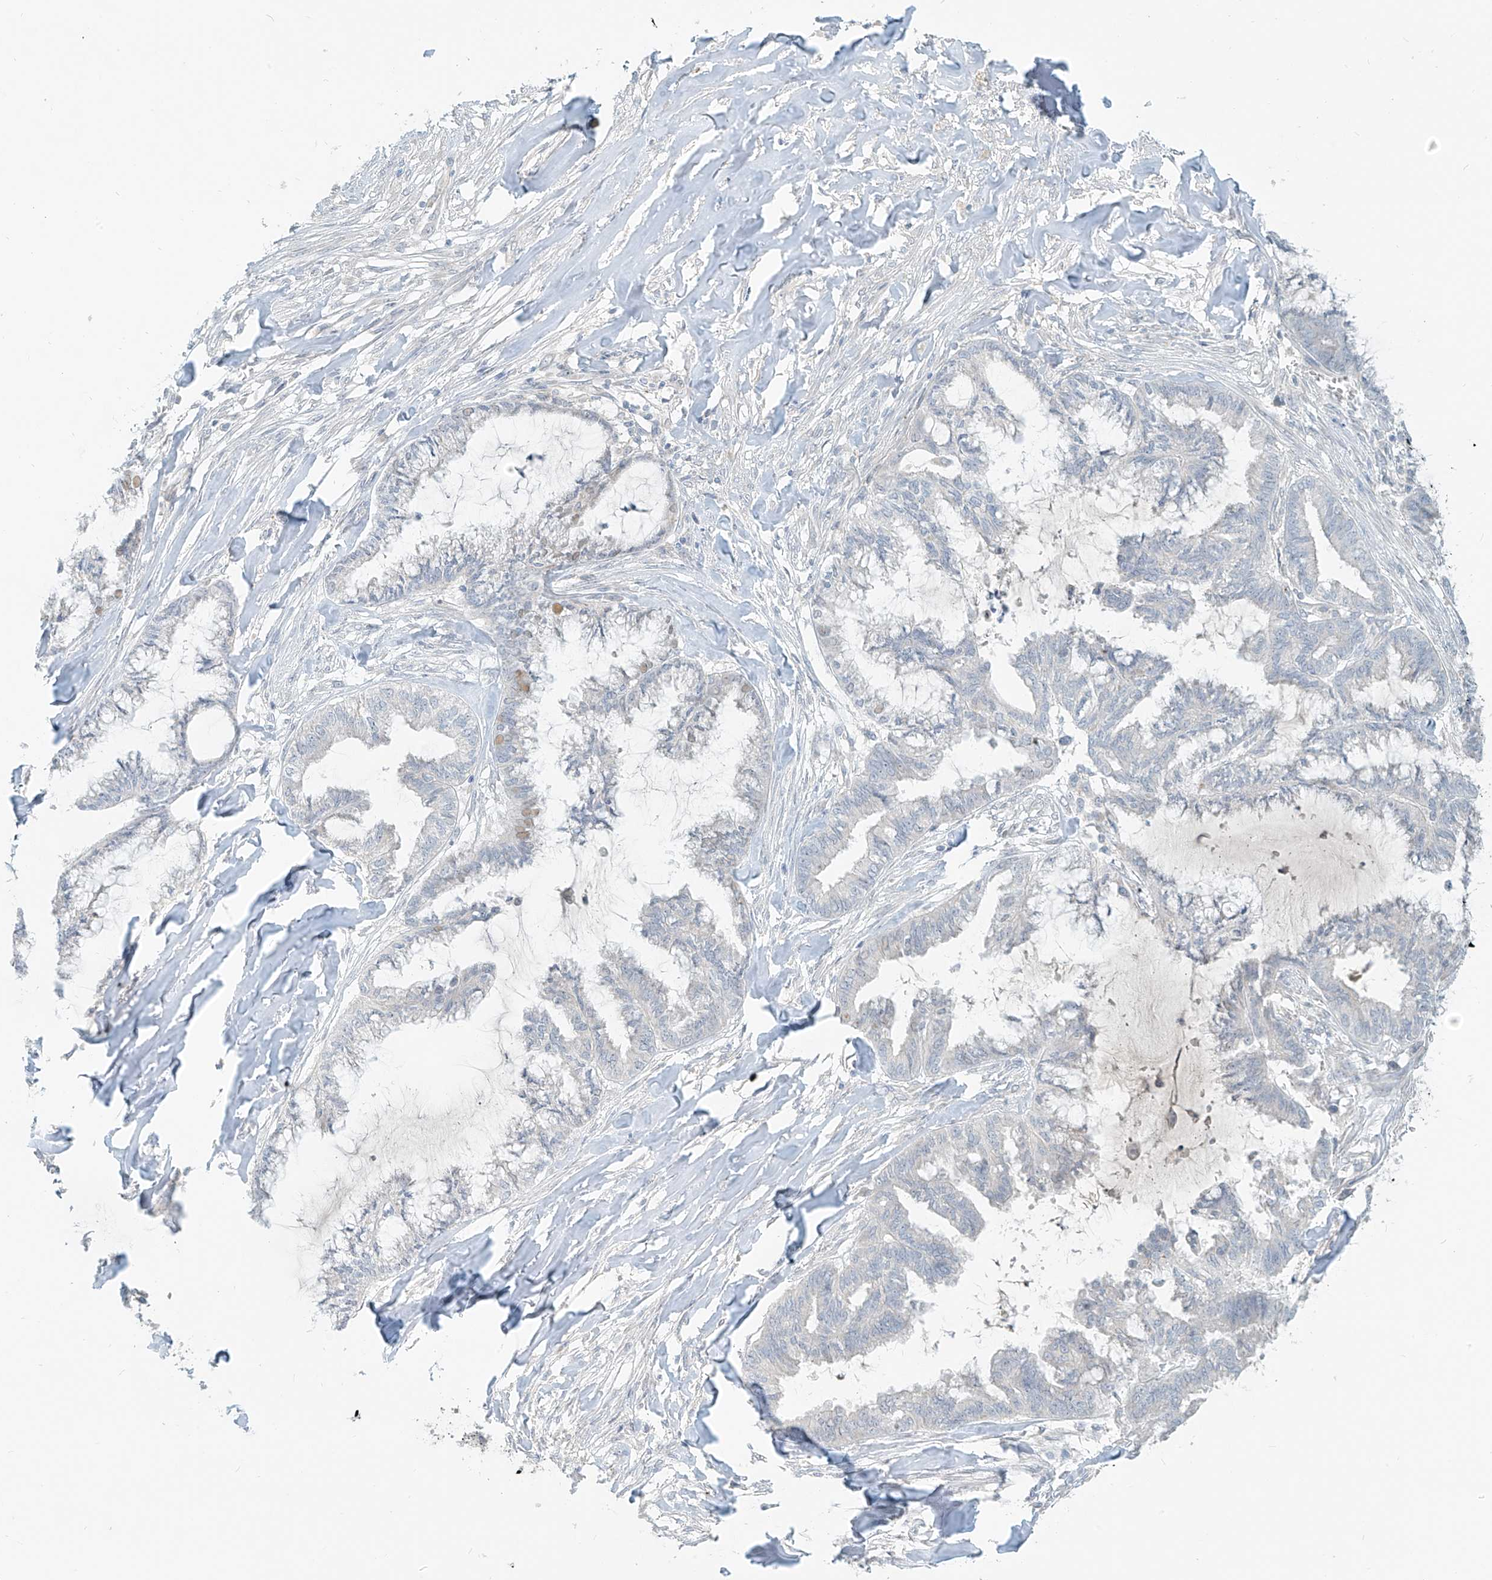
{"staining": {"intensity": "negative", "quantity": "none", "location": "none"}, "tissue": "endometrial cancer", "cell_type": "Tumor cells", "image_type": "cancer", "snomed": [{"axis": "morphology", "description": "Adenocarcinoma, NOS"}, {"axis": "topography", "description": "Endometrium"}], "caption": "Immunohistochemistry image of neoplastic tissue: human adenocarcinoma (endometrial) stained with DAB exhibits no significant protein staining in tumor cells. The staining was performed using DAB to visualize the protein expression in brown, while the nuclei were stained in blue with hematoxylin (Magnification: 20x).", "gene": "C2orf42", "patient": {"sex": "female", "age": 86}}